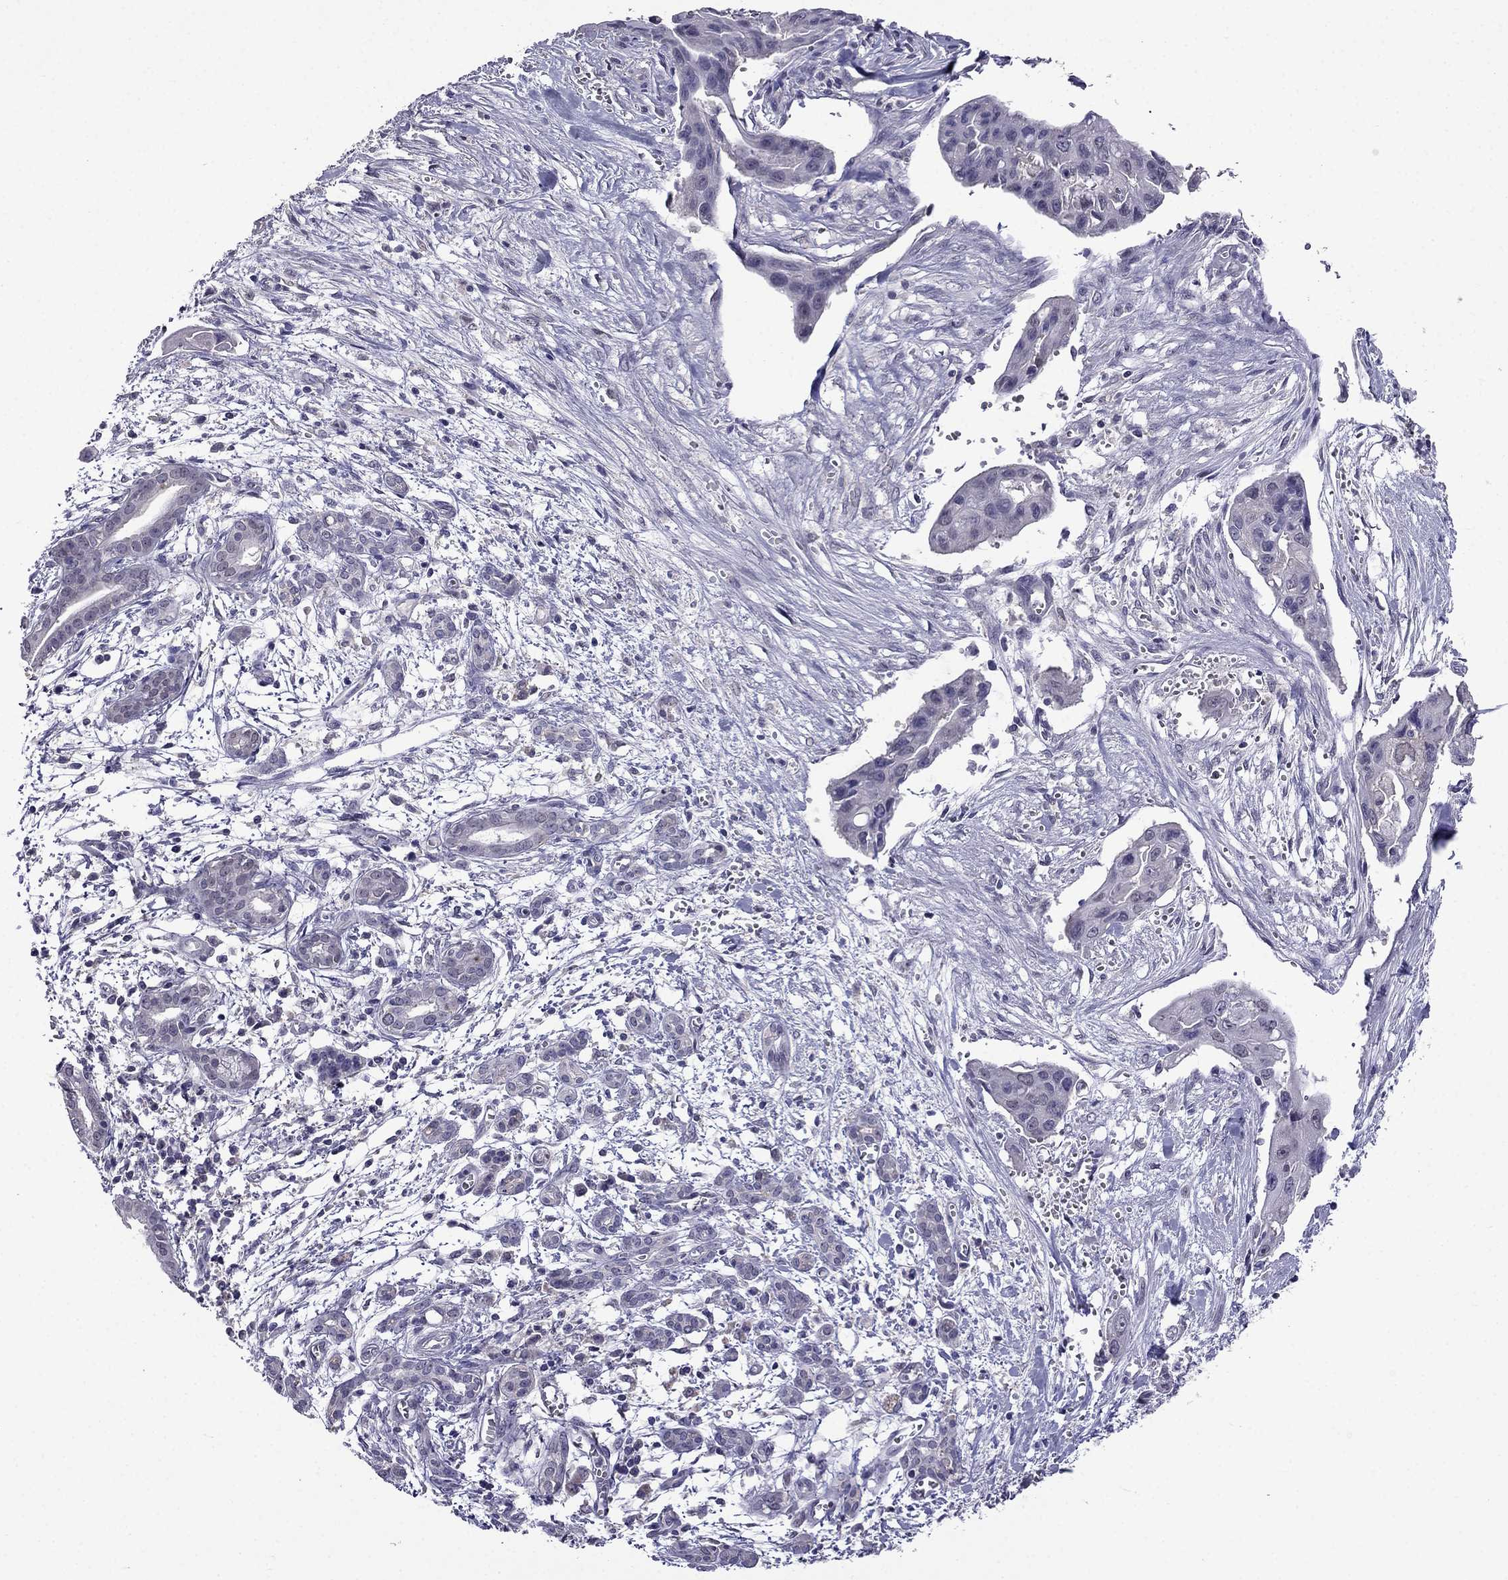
{"staining": {"intensity": "negative", "quantity": "none", "location": "none"}, "tissue": "pancreatic cancer", "cell_type": "Tumor cells", "image_type": "cancer", "snomed": [{"axis": "morphology", "description": "Adenocarcinoma, NOS"}, {"axis": "topography", "description": "Pancreas"}], "caption": "Immunohistochemistry histopathology image of adenocarcinoma (pancreatic) stained for a protein (brown), which demonstrates no staining in tumor cells.", "gene": "AQP9", "patient": {"sex": "male", "age": 60}}